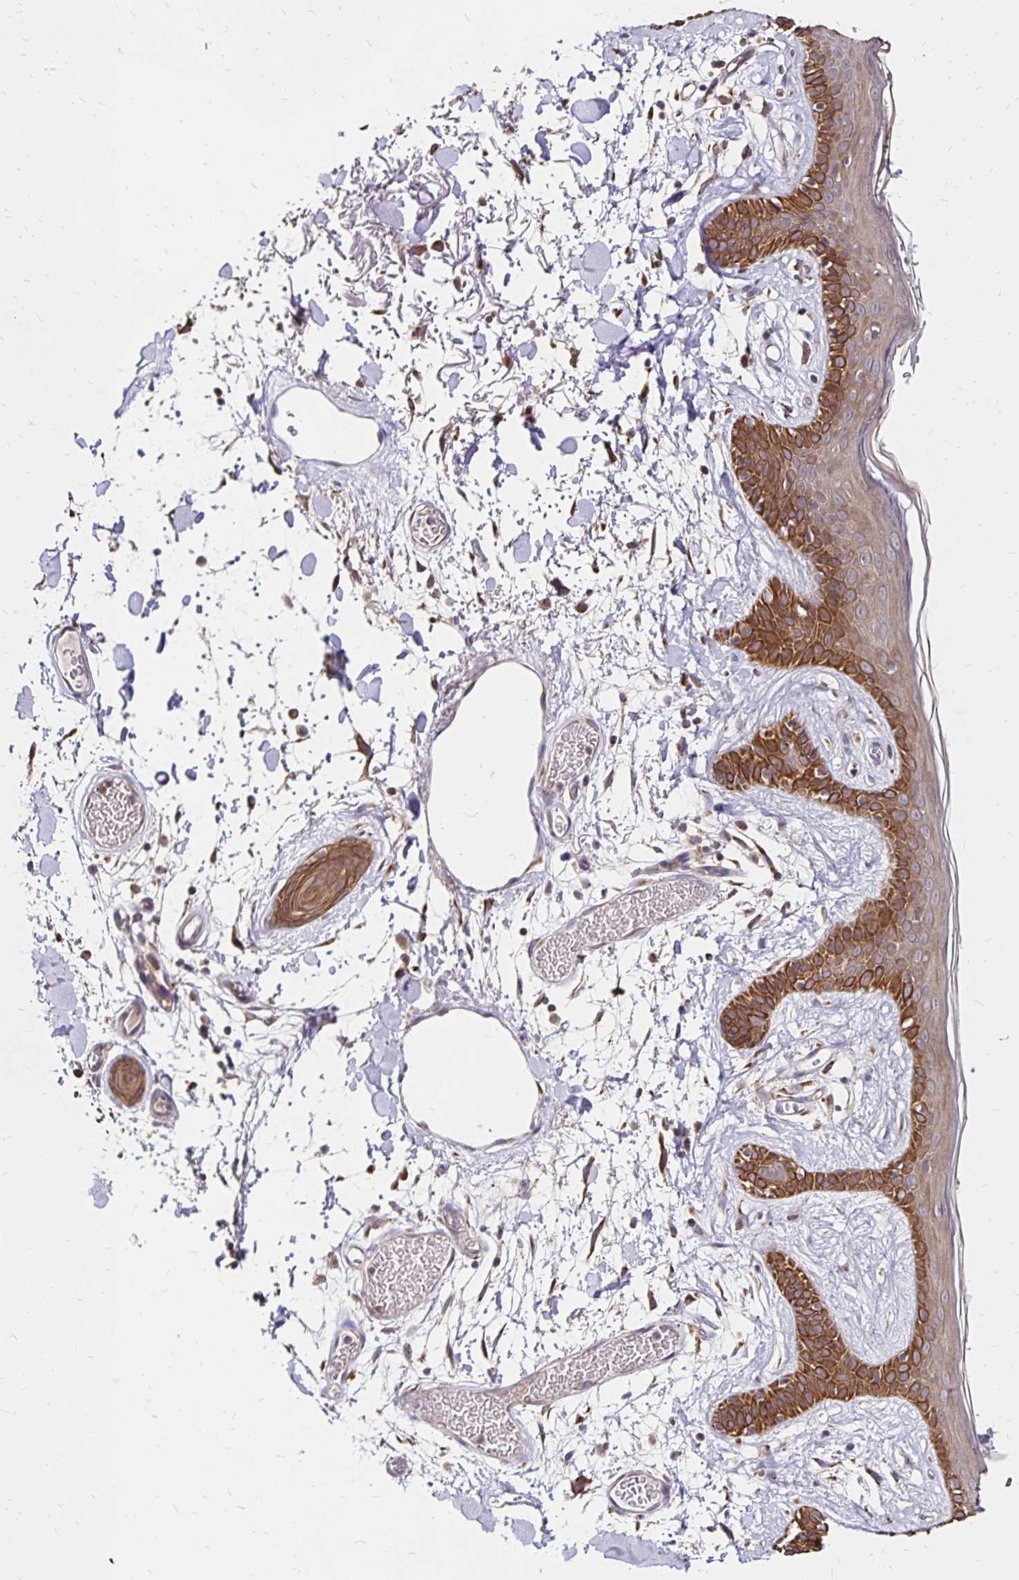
{"staining": {"intensity": "moderate", "quantity": "25%-75%", "location": "cytoplasmic/membranous"}, "tissue": "skin", "cell_type": "Fibroblasts", "image_type": "normal", "snomed": [{"axis": "morphology", "description": "Normal tissue, NOS"}, {"axis": "topography", "description": "Skin"}], "caption": "The image exhibits a brown stain indicating the presence of a protein in the cytoplasmic/membranous of fibroblasts in skin.", "gene": "ZW10", "patient": {"sex": "male", "age": 79}}